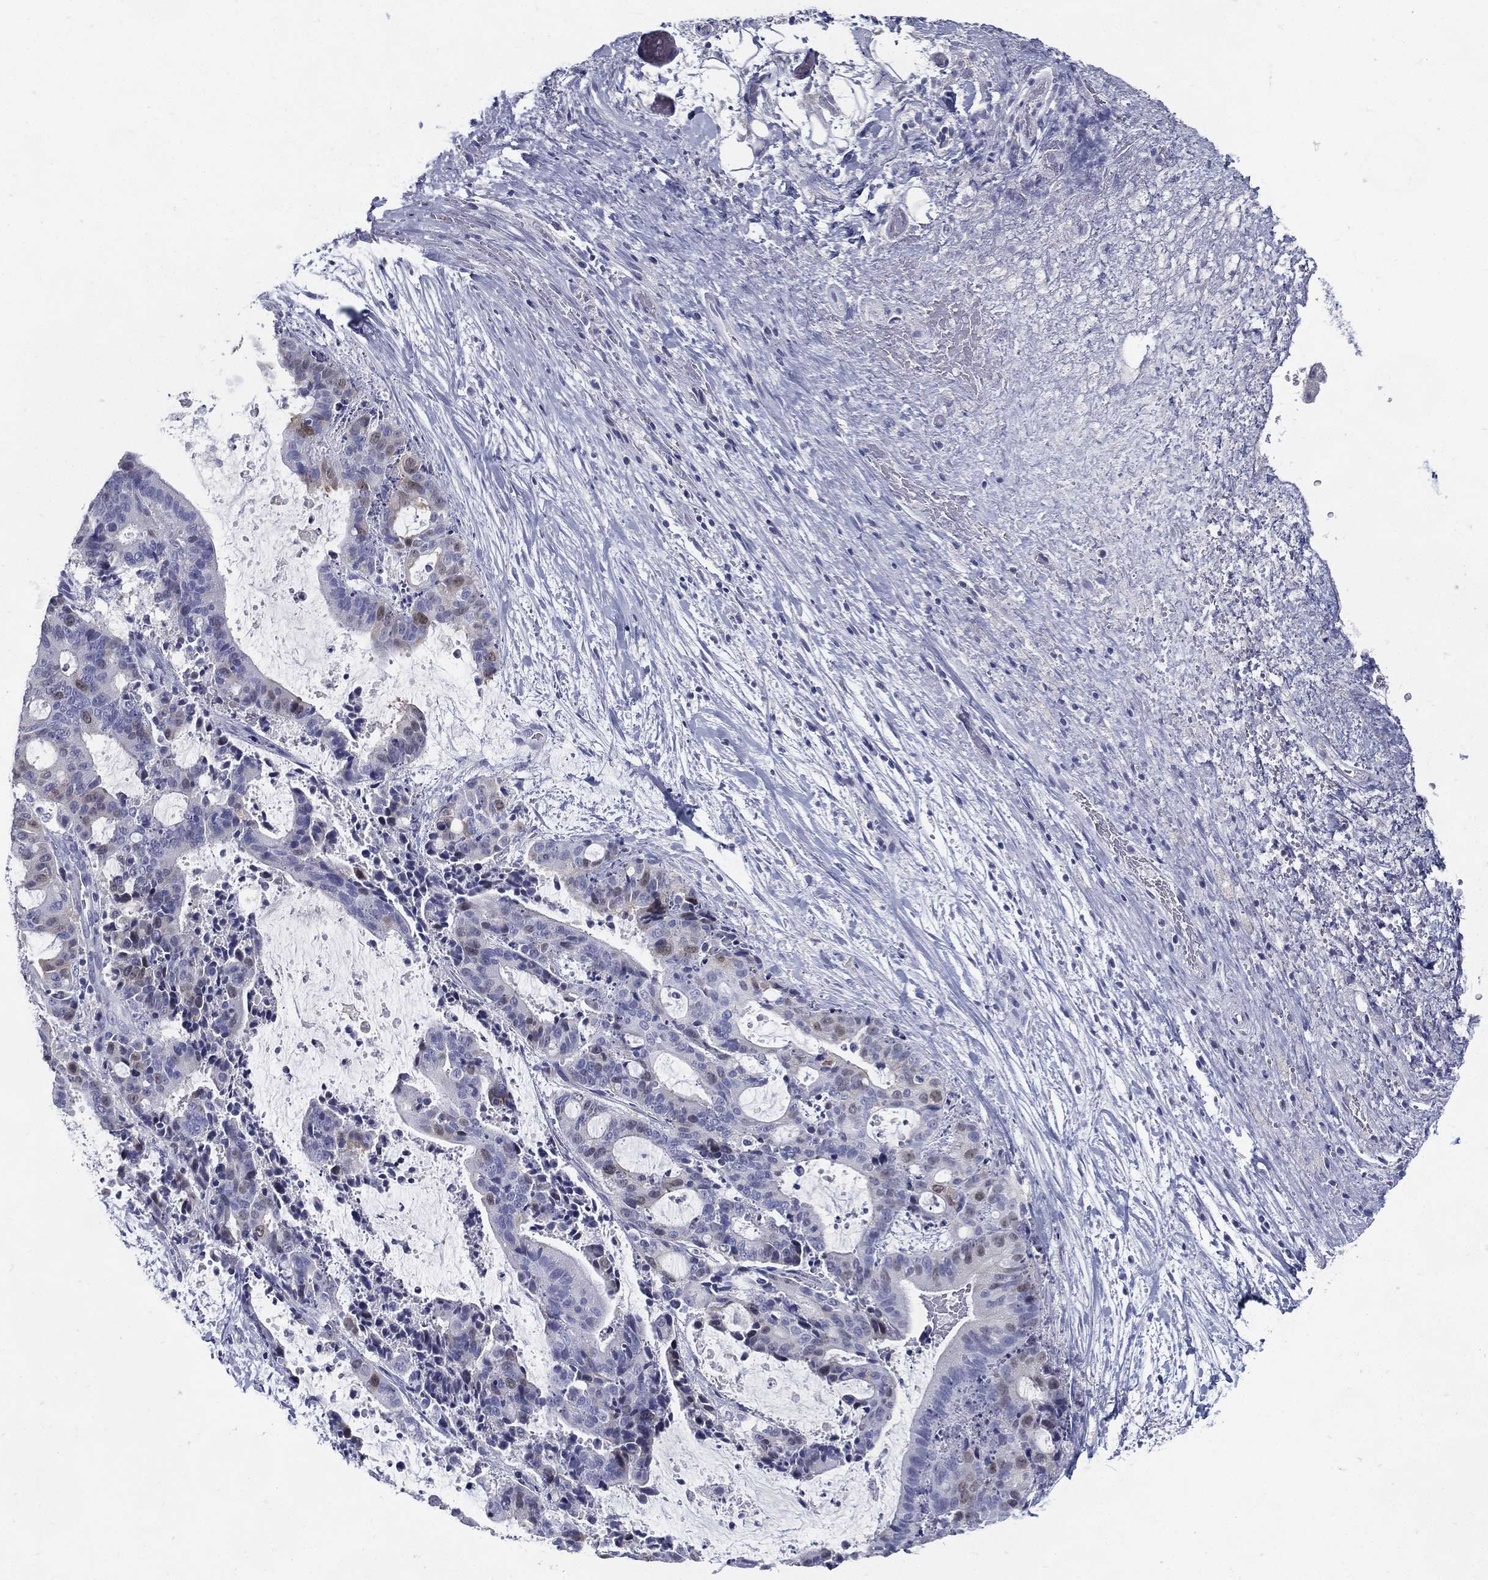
{"staining": {"intensity": "negative", "quantity": "none", "location": "none"}, "tissue": "liver cancer", "cell_type": "Tumor cells", "image_type": "cancer", "snomed": [{"axis": "morphology", "description": "Cholangiocarcinoma"}, {"axis": "topography", "description": "Liver"}], "caption": "Protein analysis of liver cancer shows no significant positivity in tumor cells.", "gene": "KIF2C", "patient": {"sex": "female", "age": 73}}